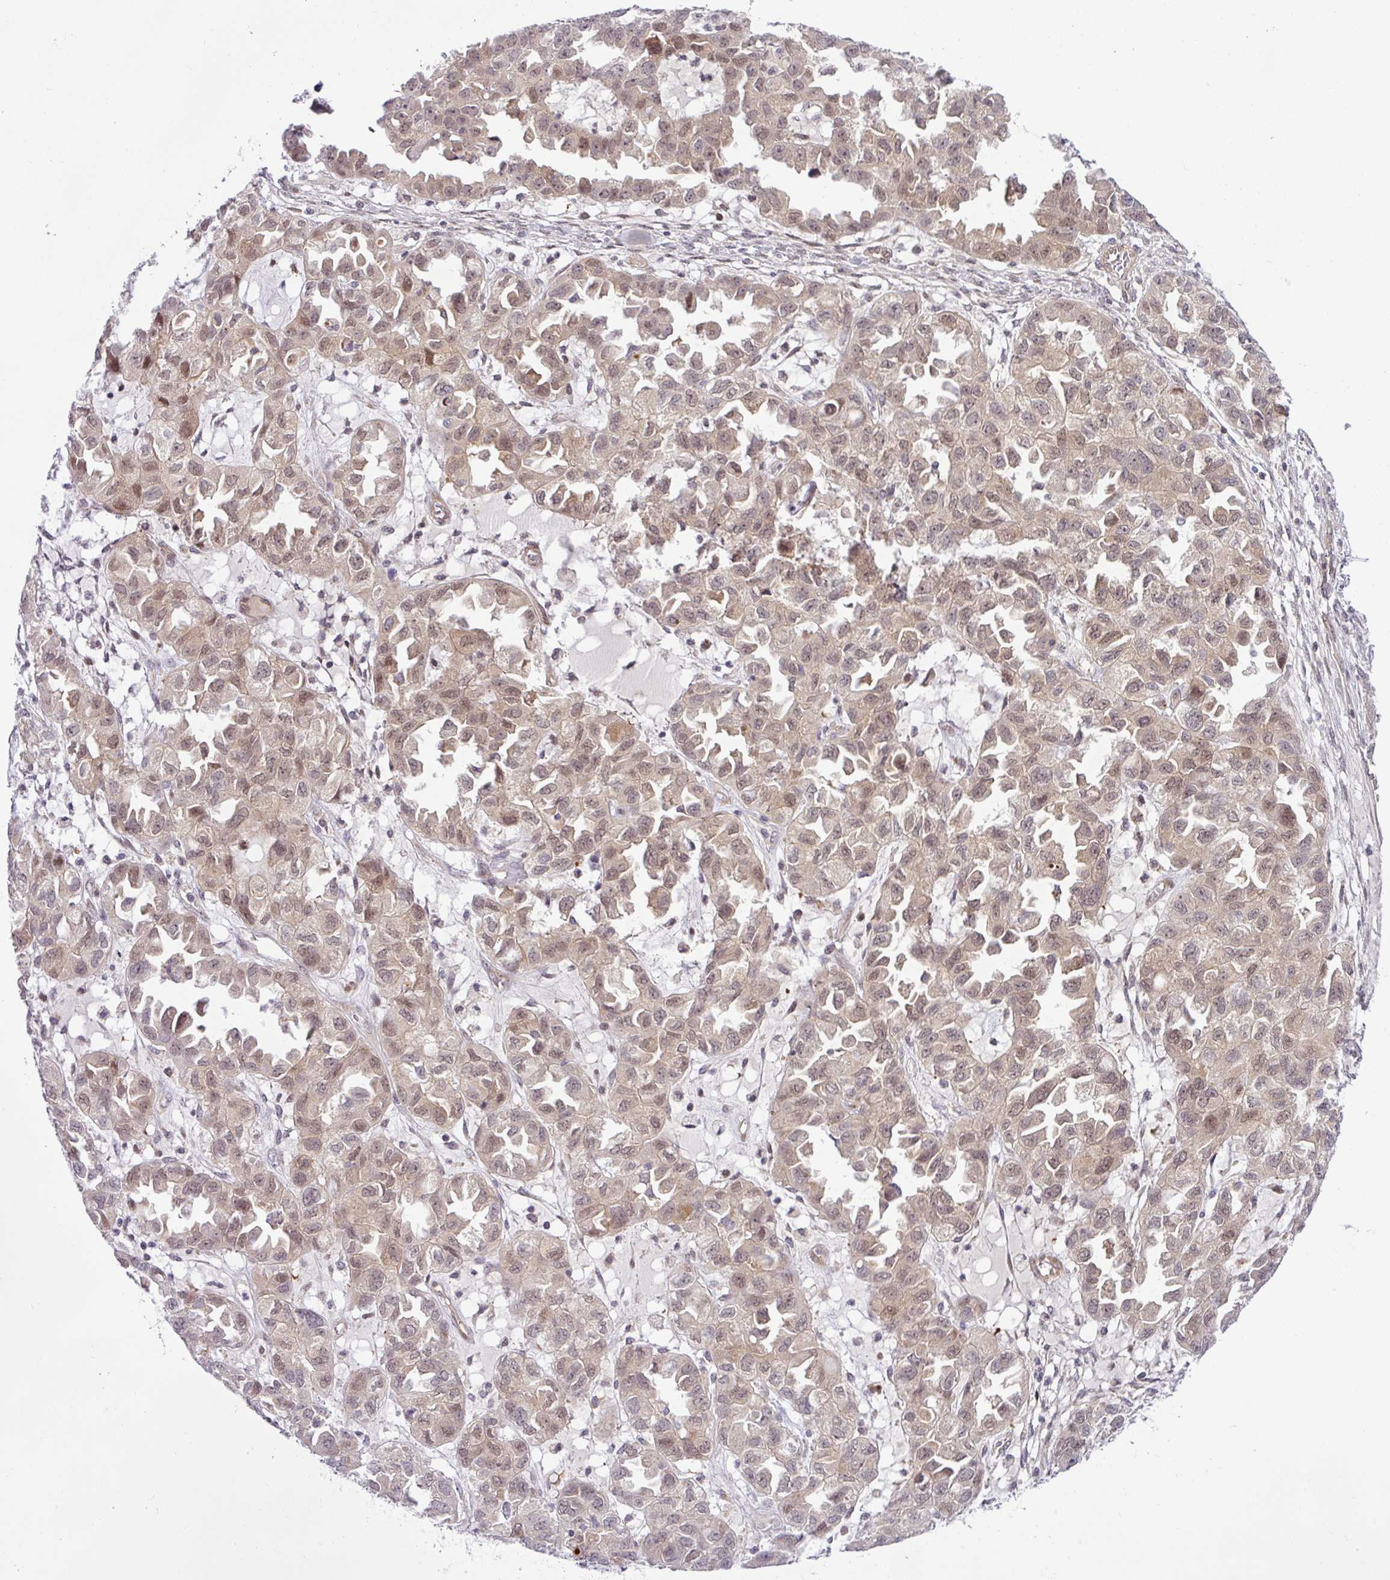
{"staining": {"intensity": "weak", "quantity": ">75%", "location": "cytoplasmic/membranous,nuclear"}, "tissue": "ovarian cancer", "cell_type": "Tumor cells", "image_type": "cancer", "snomed": [{"axis": "morphology", "description": "Cystadenocarcinoma, serous, NOS"}, {"axis": "topography", "description": "Ovary"}], "caption": "Immunohistochemistry (IHC) micrograph of neoplastic tissue: human ovarian serous cystadenocarcinoma stained using IHC shows low levels of weak protein expression localized specifically in the cytoplasmic/membranous and nuclear of tumor cells, appearing as a cytoplasmic/membranous and nuclear brown color.", "gene": "NDUFB2", "patient": {"sex": "female", "age": 84}}